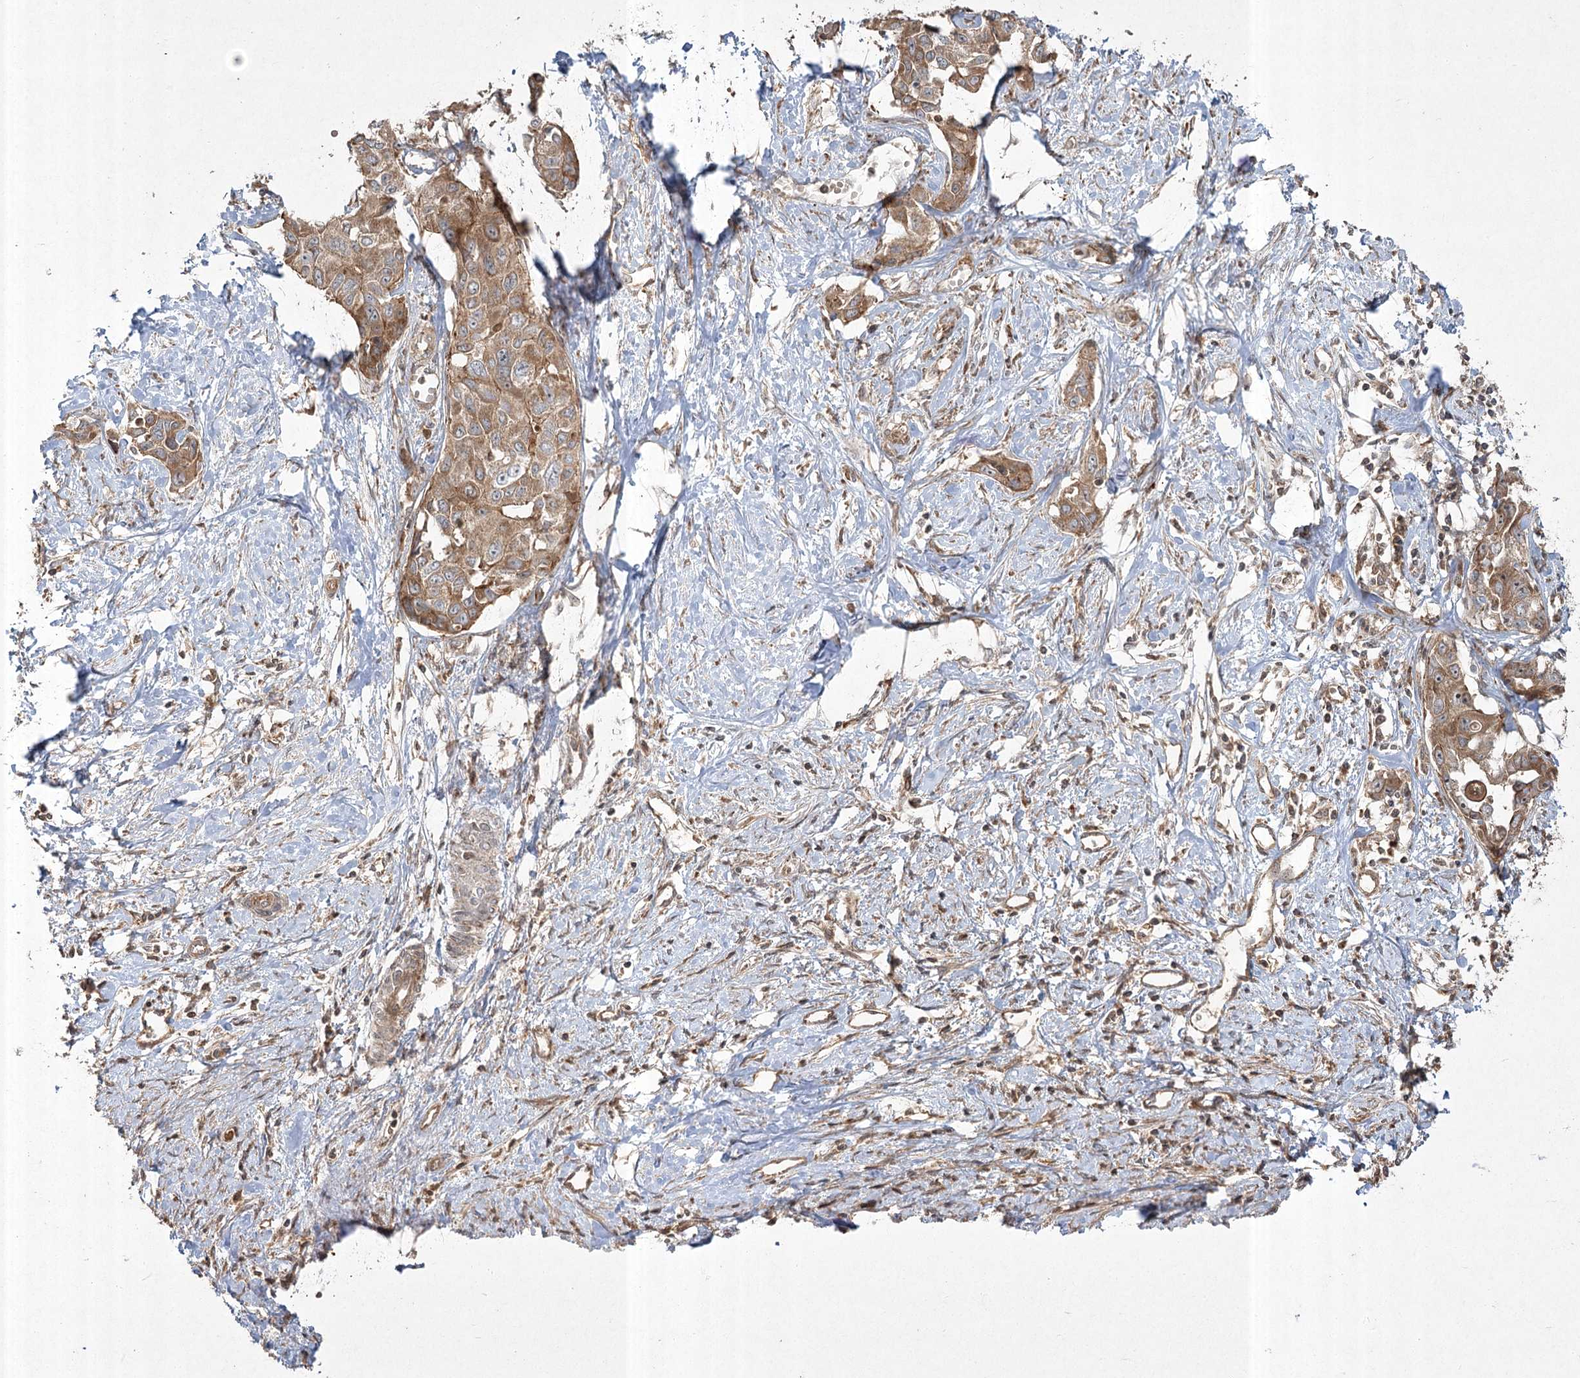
{"staining": {"intensity": "moderate", "quantity": ">75%", "location": "cytoplasmic/membranous,nuclear"}, "tissue": "liver cancer", "cell_type": "Tumor cells", "image_type": "cancer", "snomed": [{"axis": "morphology", "description": "Cholangiocarcinoma"}, {"axis": "topography", "description": "Liver"}], "caption": "This is a photomicrograph of immunohistochemistry staining of liver cancer, which shows moderate expression in the cytoplasmic/membranous and nuclear of tumor cells.", "gene": "CPLANE1", "patient": {"sex": "male", "age": 59}}